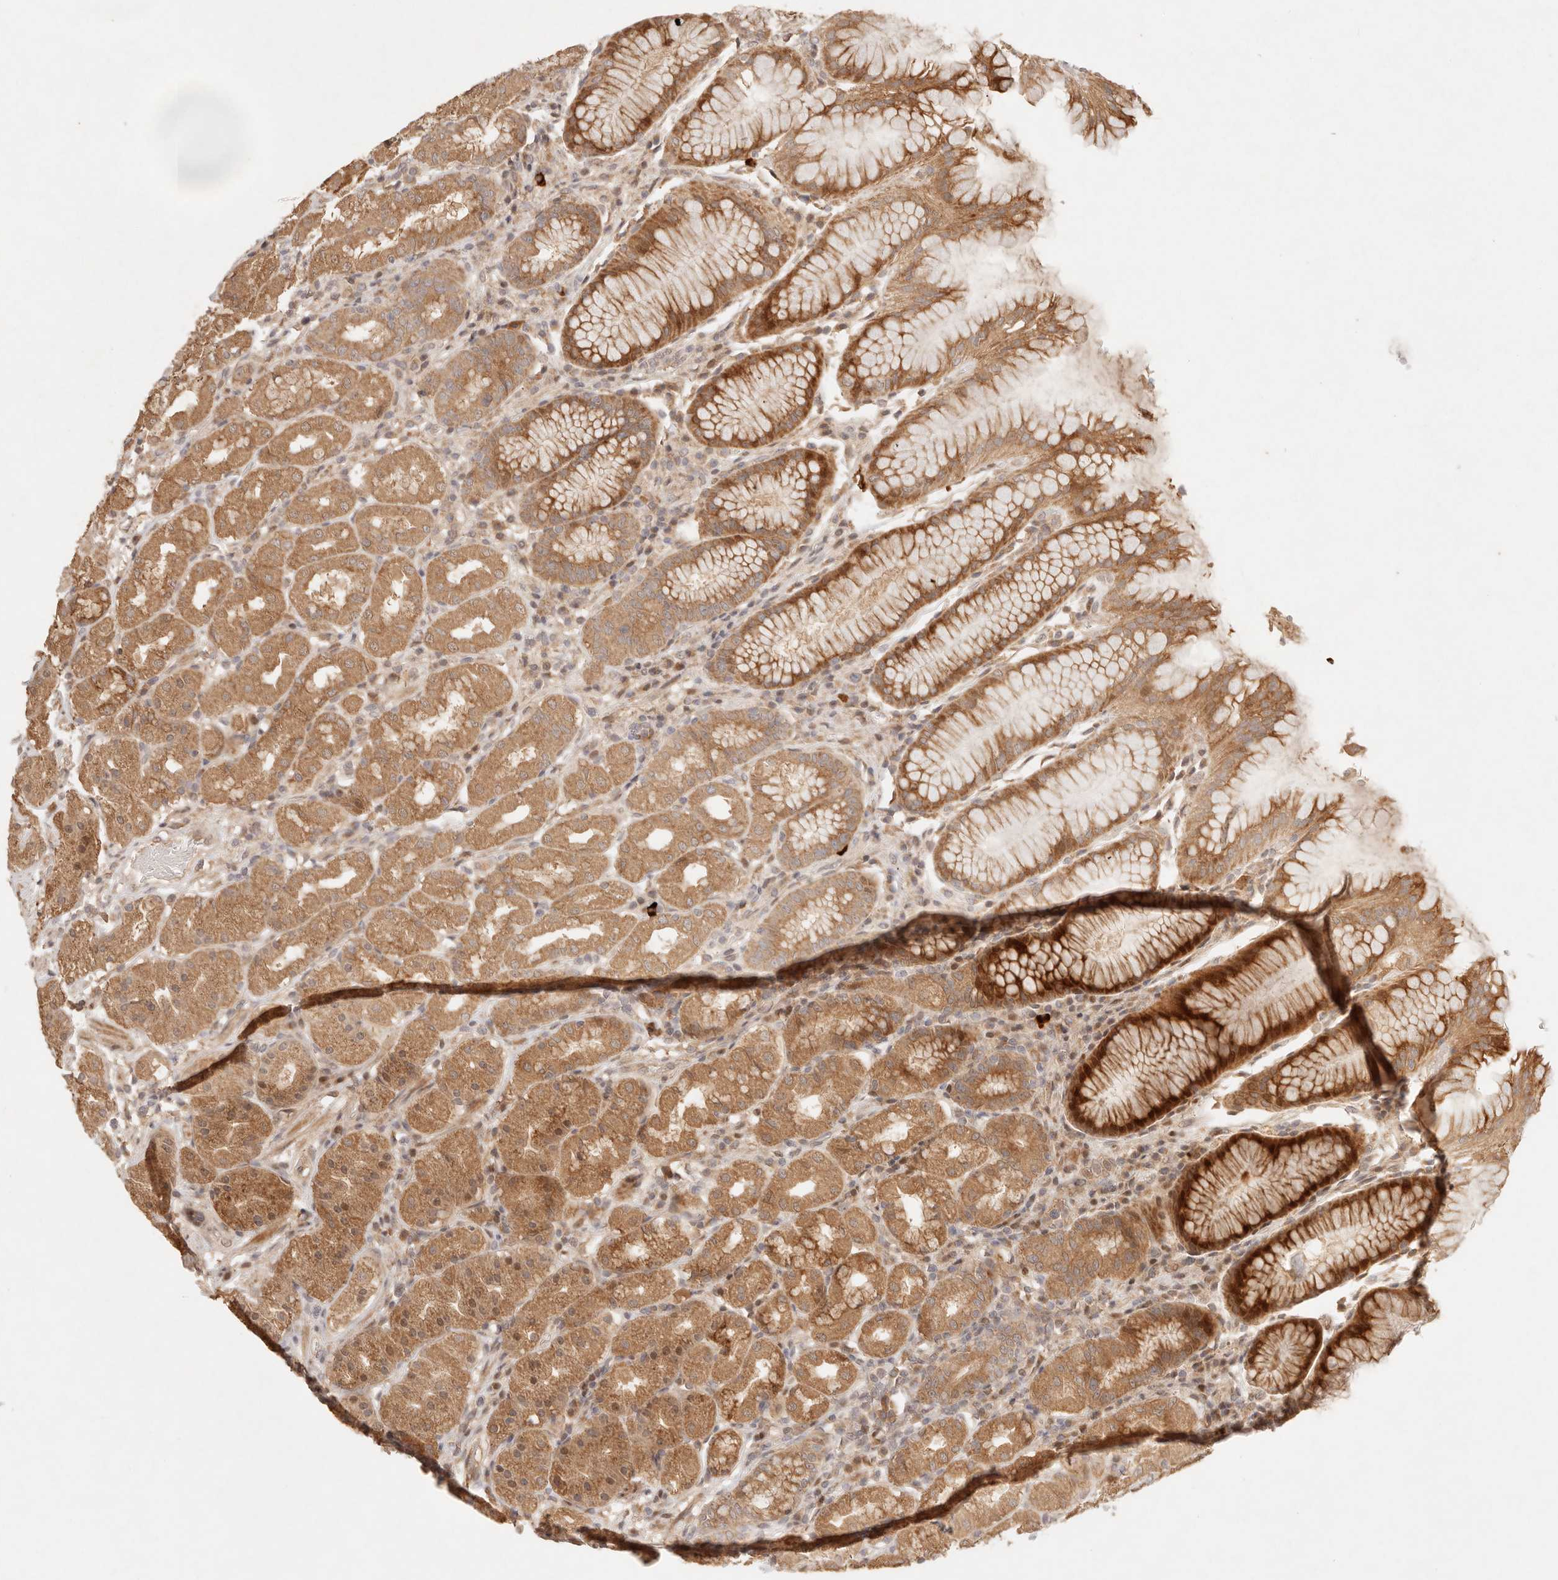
{"staining": {"intensity": "strong", "quantity": ">75%", "location": "cytoplasmic/membranous,nuclear"}, "tissue": "stomach", "cell_type": "Glandular cells", "image_type": "normal", "snomed": [{"axis": "morphology", "description": "Normal tissue, NOS"}, {"axis": "topography", "description": "Stomach, lower"}], "caption": "Immunohistochemical staining of benign human stomach reveals strong cytoplasmic/membranous,nuclear protein expression in about >75% of glandular cells.", "gene": "PHLDA3", "patient": {"sex": "female", "age": 56}}